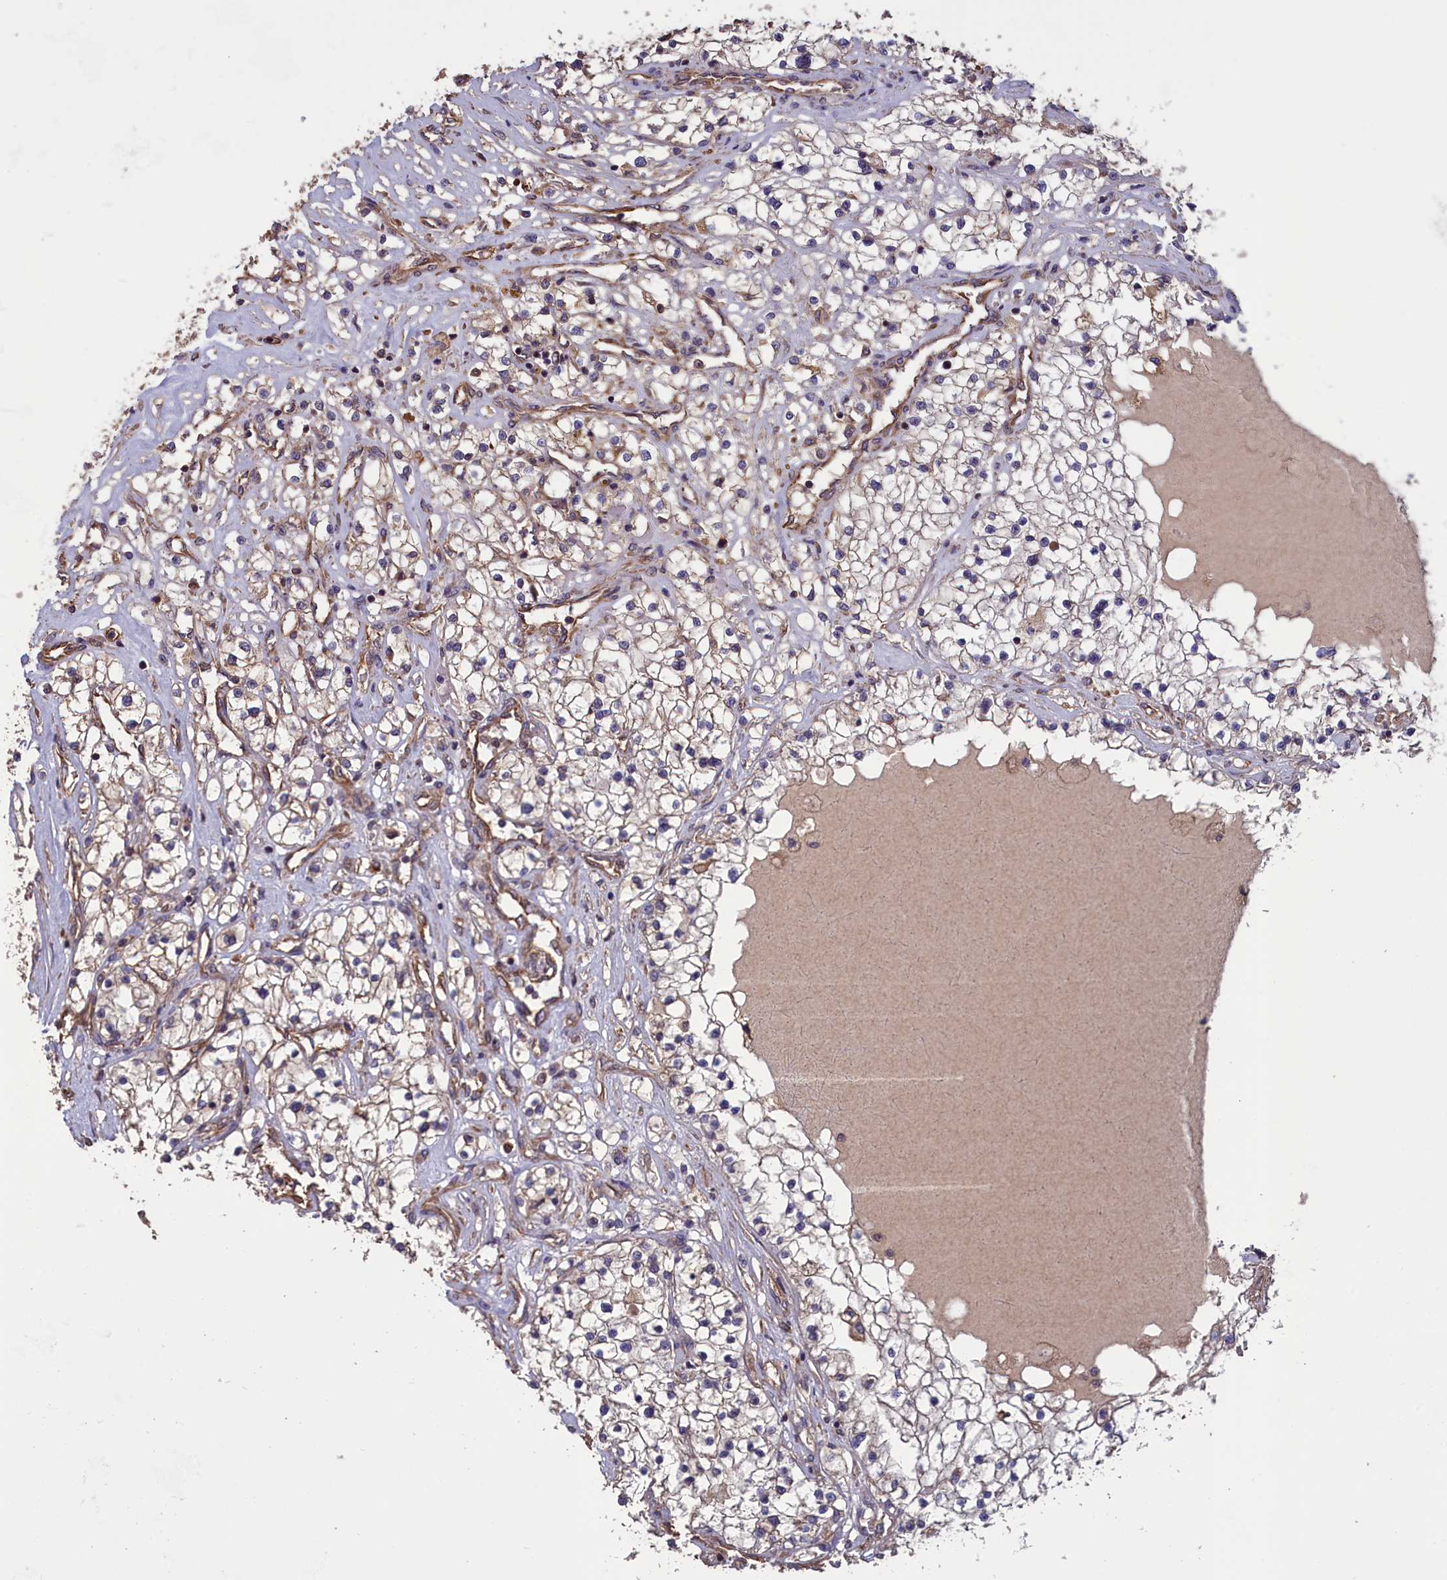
{"staining": {"intensity": "weak", "quantity": "<25%", "location": "cytoplasmic/membranous"}, "tissue": "renal cancer", "cell_type": "Tumor cells", "image_type": "cancer", "snomed": [{"axis": "morphology", "description": "Adenocarcinoma, NOS"}, {"axis": "topography", "description": "Kidney"}], "caption": "Immunohistochemistry of adenocarcinoma (renal) demonstrates no positivity in tumor cells.", "gene": "DAPK3", "patient": {"sex": "male", "age": 68}}